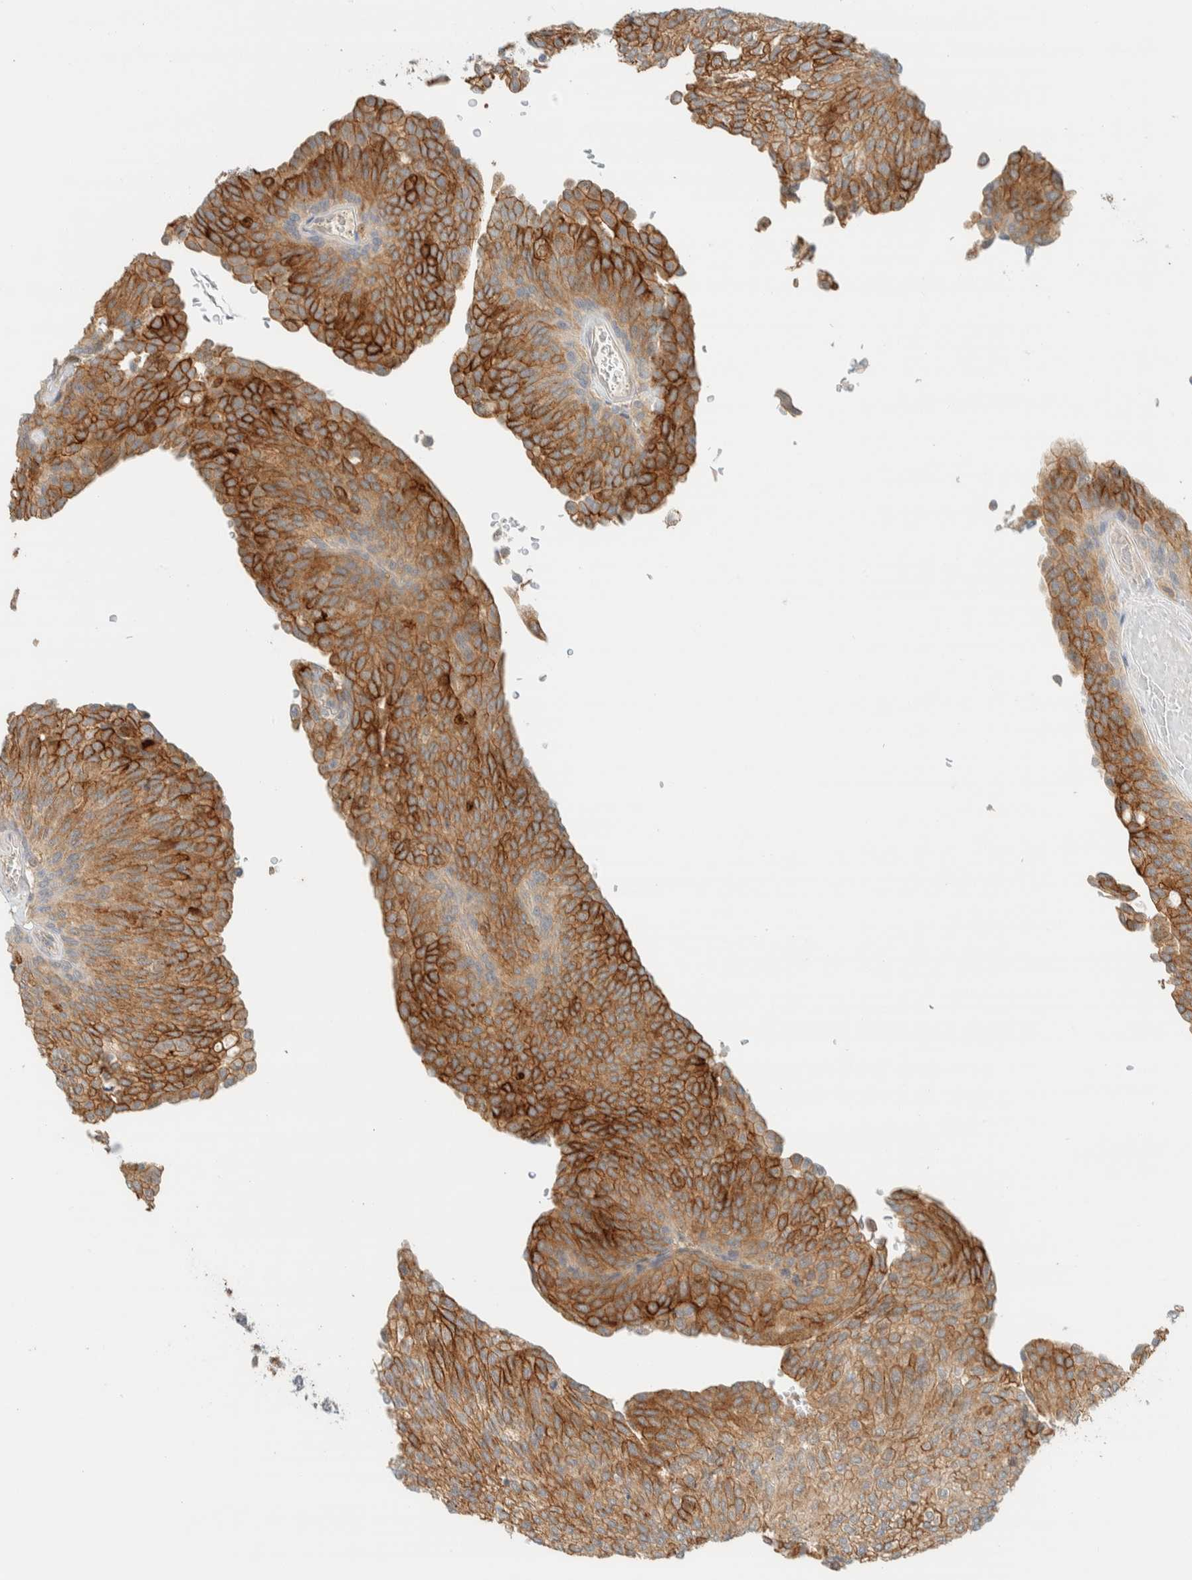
{"staining": {"intensity": "strong", "quantity": "25%-75%", "location": "cytoplasmic/membranous"}, "tissue": "urothelial cancer", "cell_type": "Tumor cells", "image_type": "cancer", "snomed": [{"axis": "morphology", "description": "Urothelial carcinoma, Low grade"}, {"axis": "topography", "description": "Urinary bladder"}], "caption": "A micrograph of human low-grade urothelial carcinoma stained for a protein reveals strong cytoplasmic/membranous brown staining in tumor cells.", "gene": "RAB11FIP1", "patient": {"sex": "female", "age": 79}}